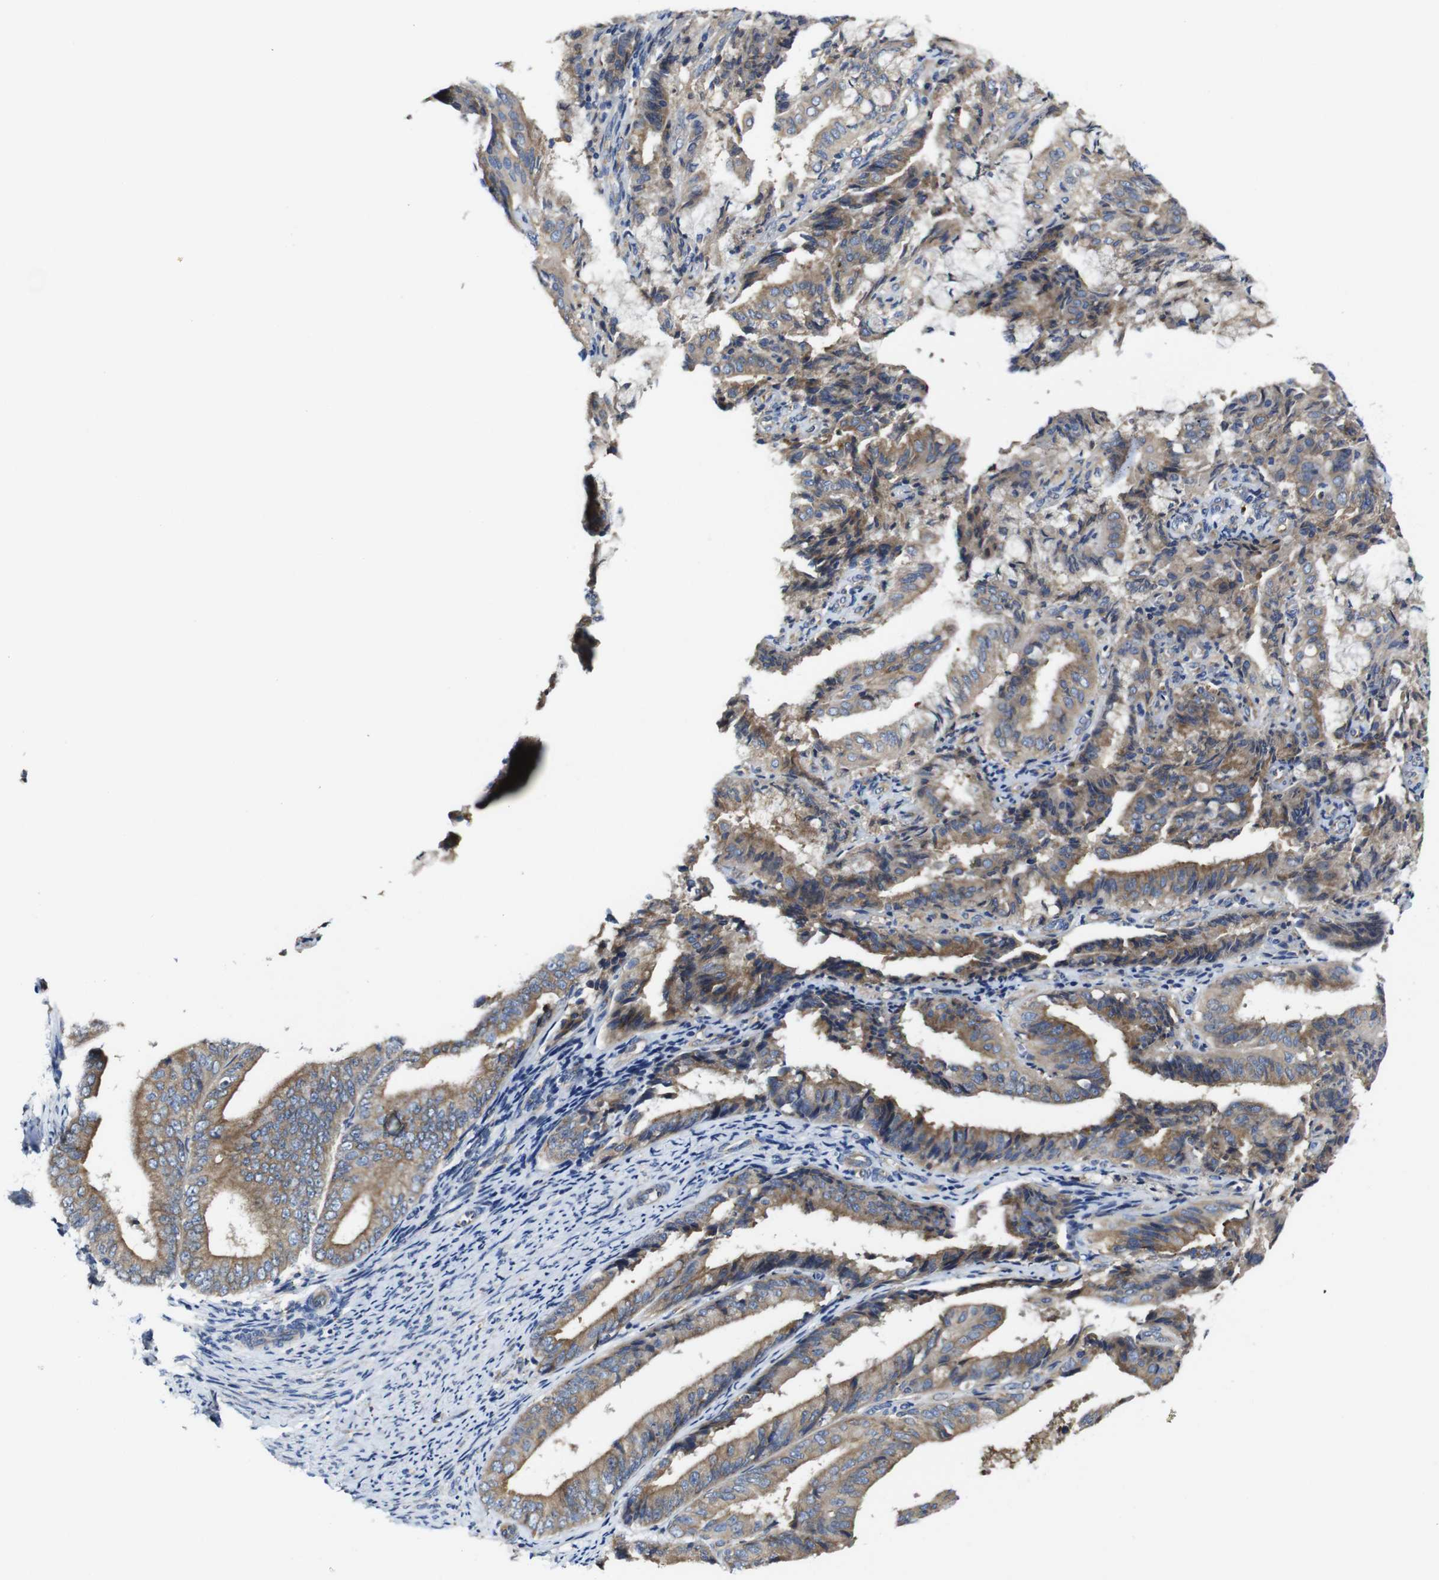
{"staining": {"intensity": "moderate", "quantity": ">75%", "location": "cytoplasmic/membranous"}, "tissue": "endometrial cancer", "cell_type": "Tumor cells", "image_type": "cancer", "snomed": [{"axis": "morphology", "description": "Adenocarcinoma, NOS"}, {"axis": "topography", "description": "Endometrium"}], "caption": "Immunohistochemistry (IHC) histopathology image of neoplastic tissue: human endometrial adenocarcinoma stained using IHC demonstrates medium levels of moderate protein expression localized specifically in the cytoplasmic/membranous of tumor cells, appearing as a cytoplasmic/membranous brown color.", "gene": "CLCC1", "patient": {"sex": "female", "age": 63}}